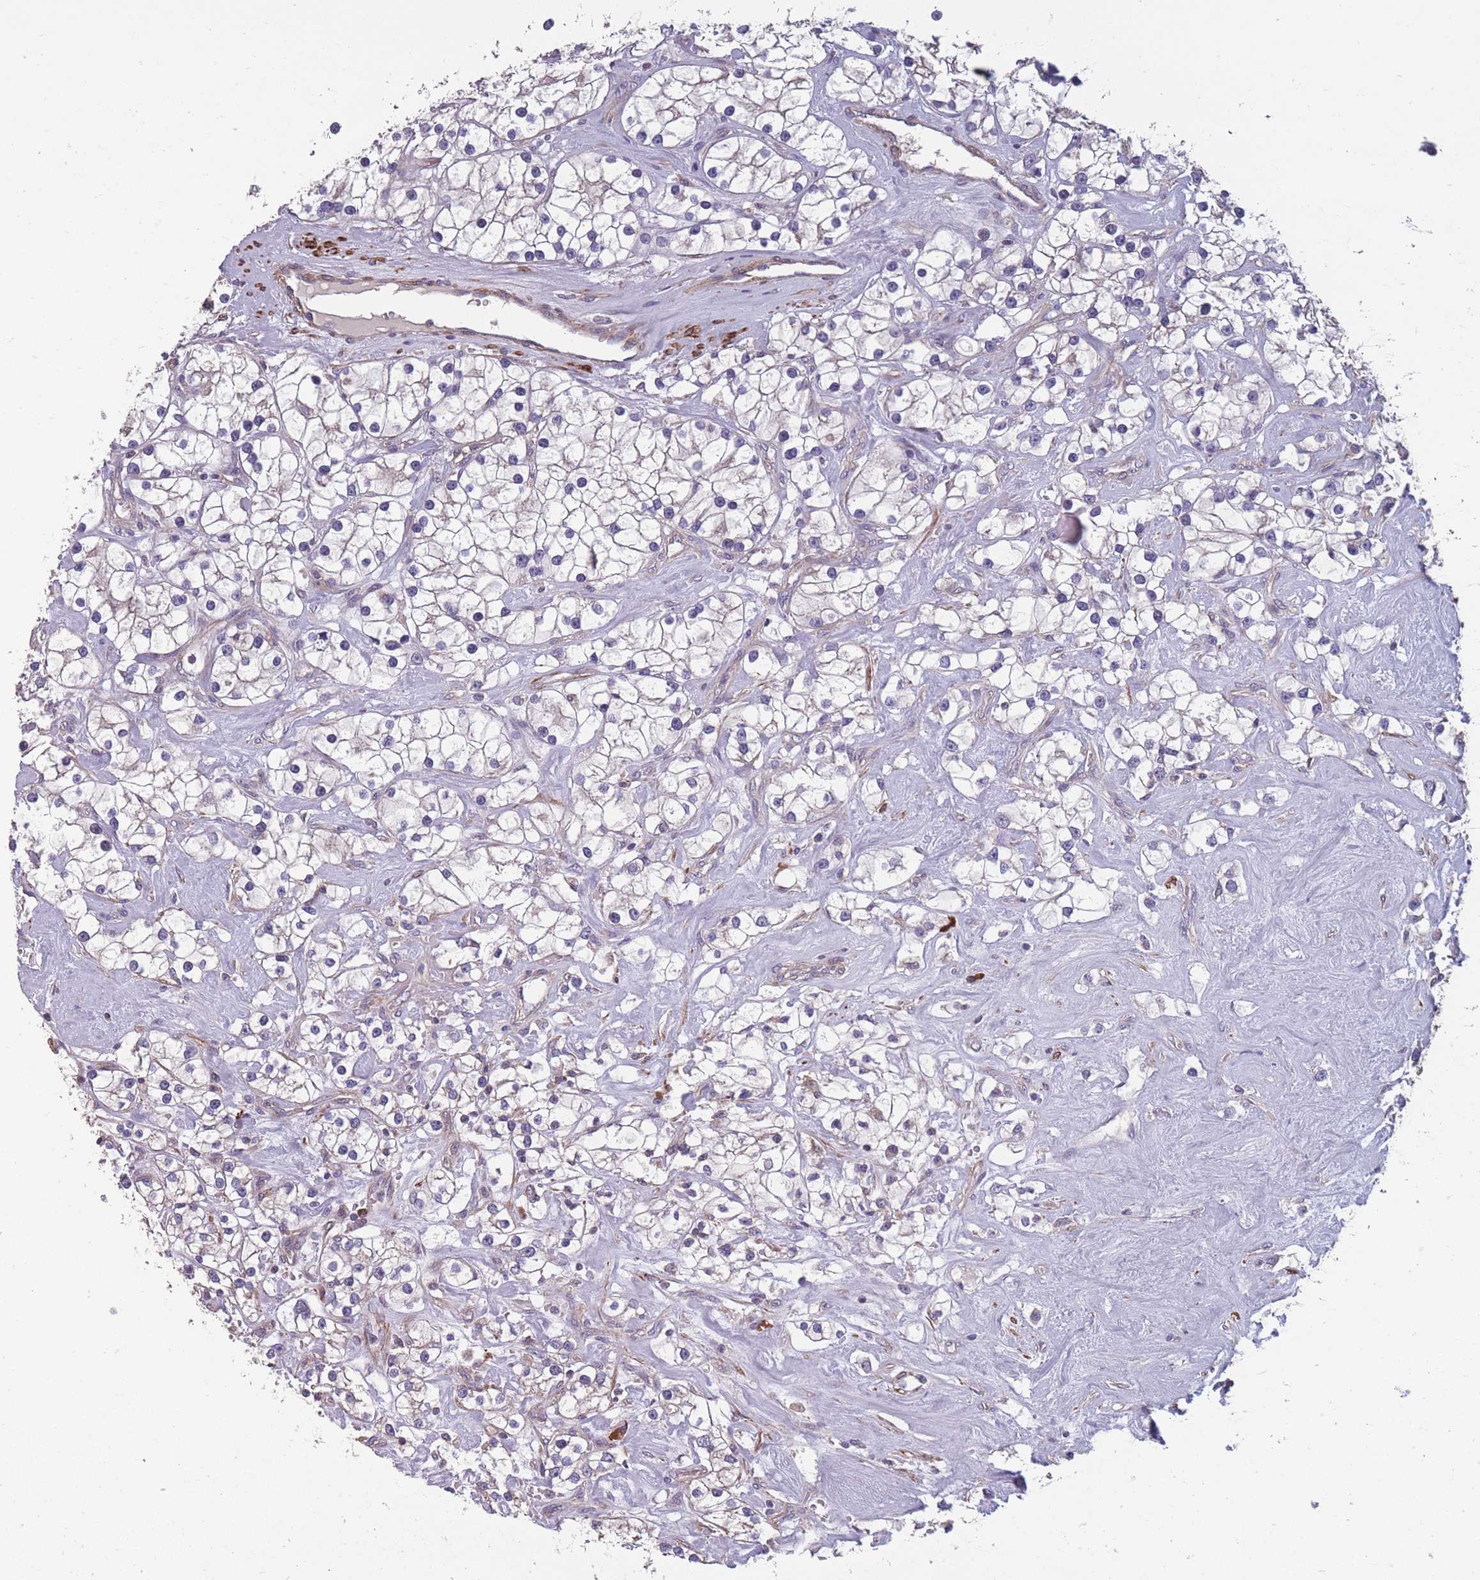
{"staining": {"intensity": "negative", "quantity": "none", "location": "none"}, "tissue": "renal cancer", "cell_type": "Tumor cells", "image_type": "cancer", "snomed": [{"axis": "morphology", "description": "Adenocarcinoma, NOS"}, {"axis": "topography", "description": "Kidney"}], "caption": "Immunohistochemistry of human renal adenocarcinoma shows no staining in tumor cells.", "gene": "TOMM40L", "patient": {"sex": "male", "age": 77}}